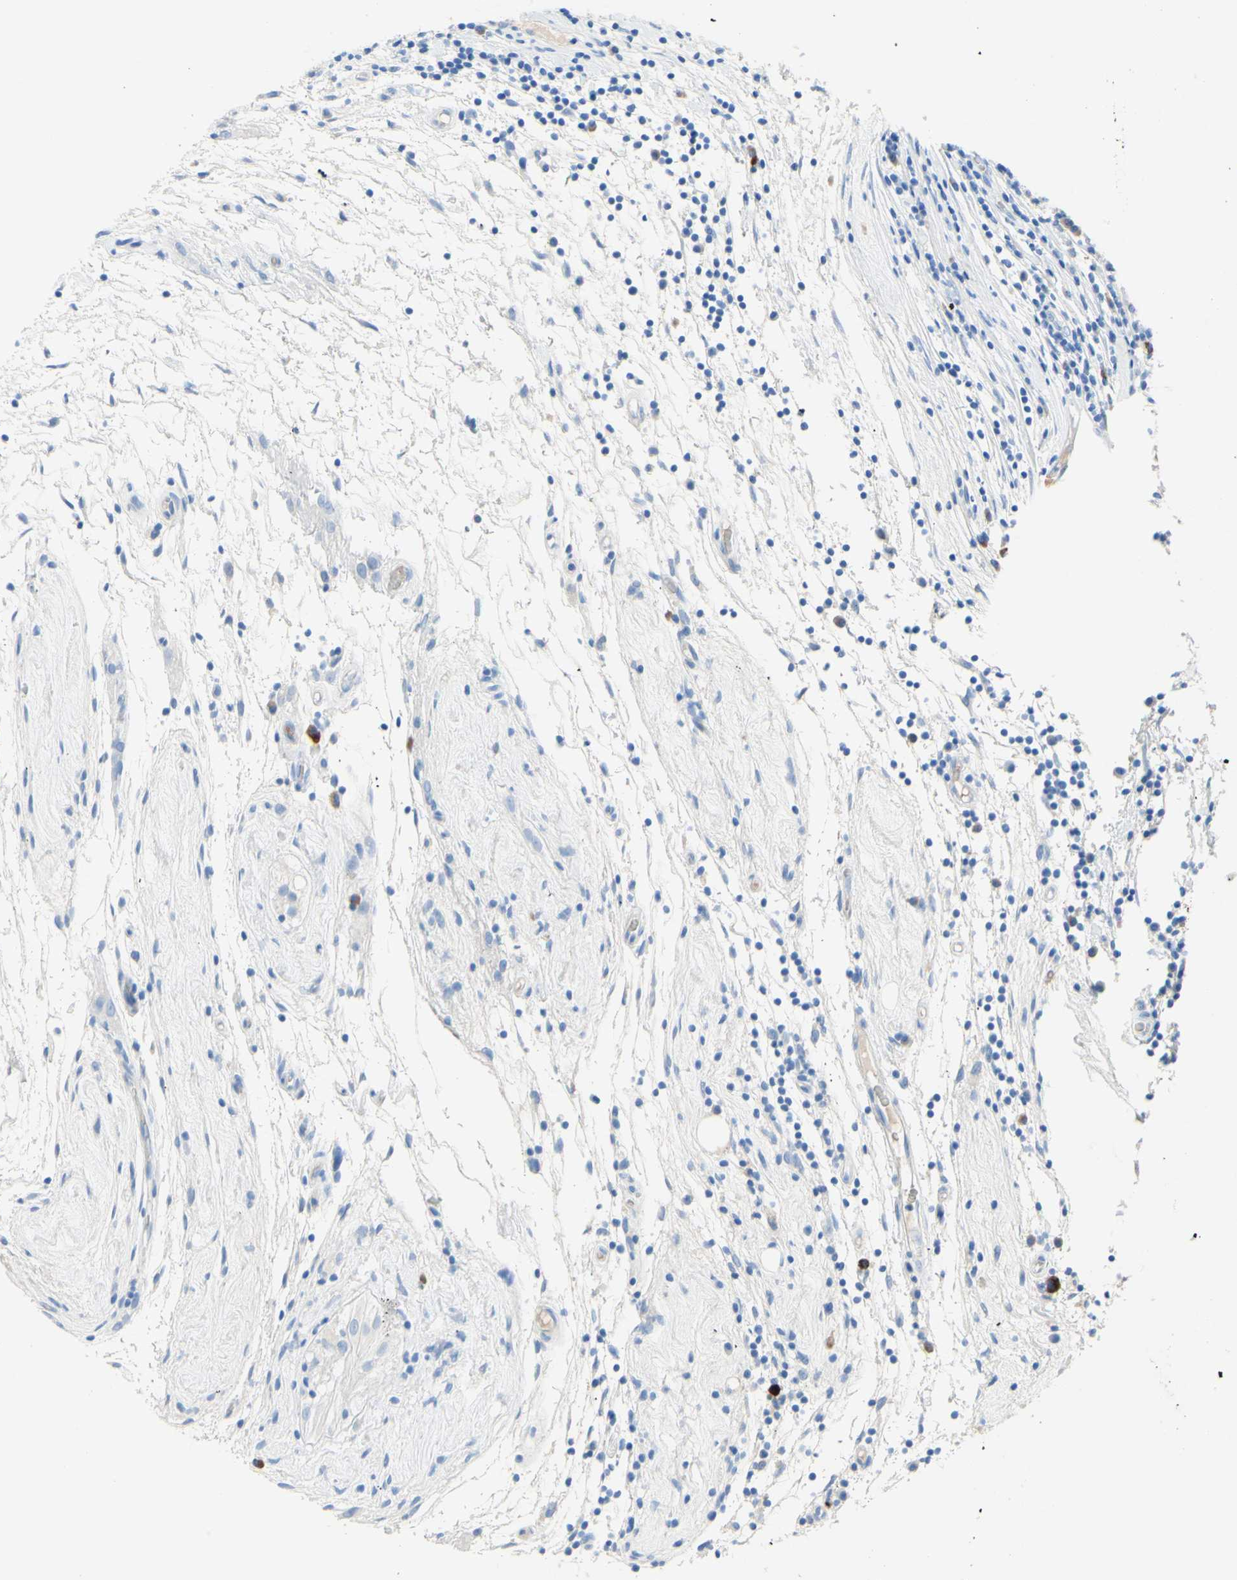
{"staining": {"intensity": "negative", "quantity": "none", "location": "none"}, "tissue": "testis cancer", "cell_type": "Tumor cells", "image_type": "cancer", "snomed": [{"axis": "morphology", "description": "Seminoma, NOS"}, {"axis": "topography", "description": "Testis"}], "caption": "DAB (3,3'-diaminobenzidine) immunohistochemical staining of testis seminoma exhibits no significant staining in tumor cells. (DAB immunohistochemistry with hematoxylin counter stain).", "gene": "IL6ST", "patient": {"sex": "male", "age": 43}}